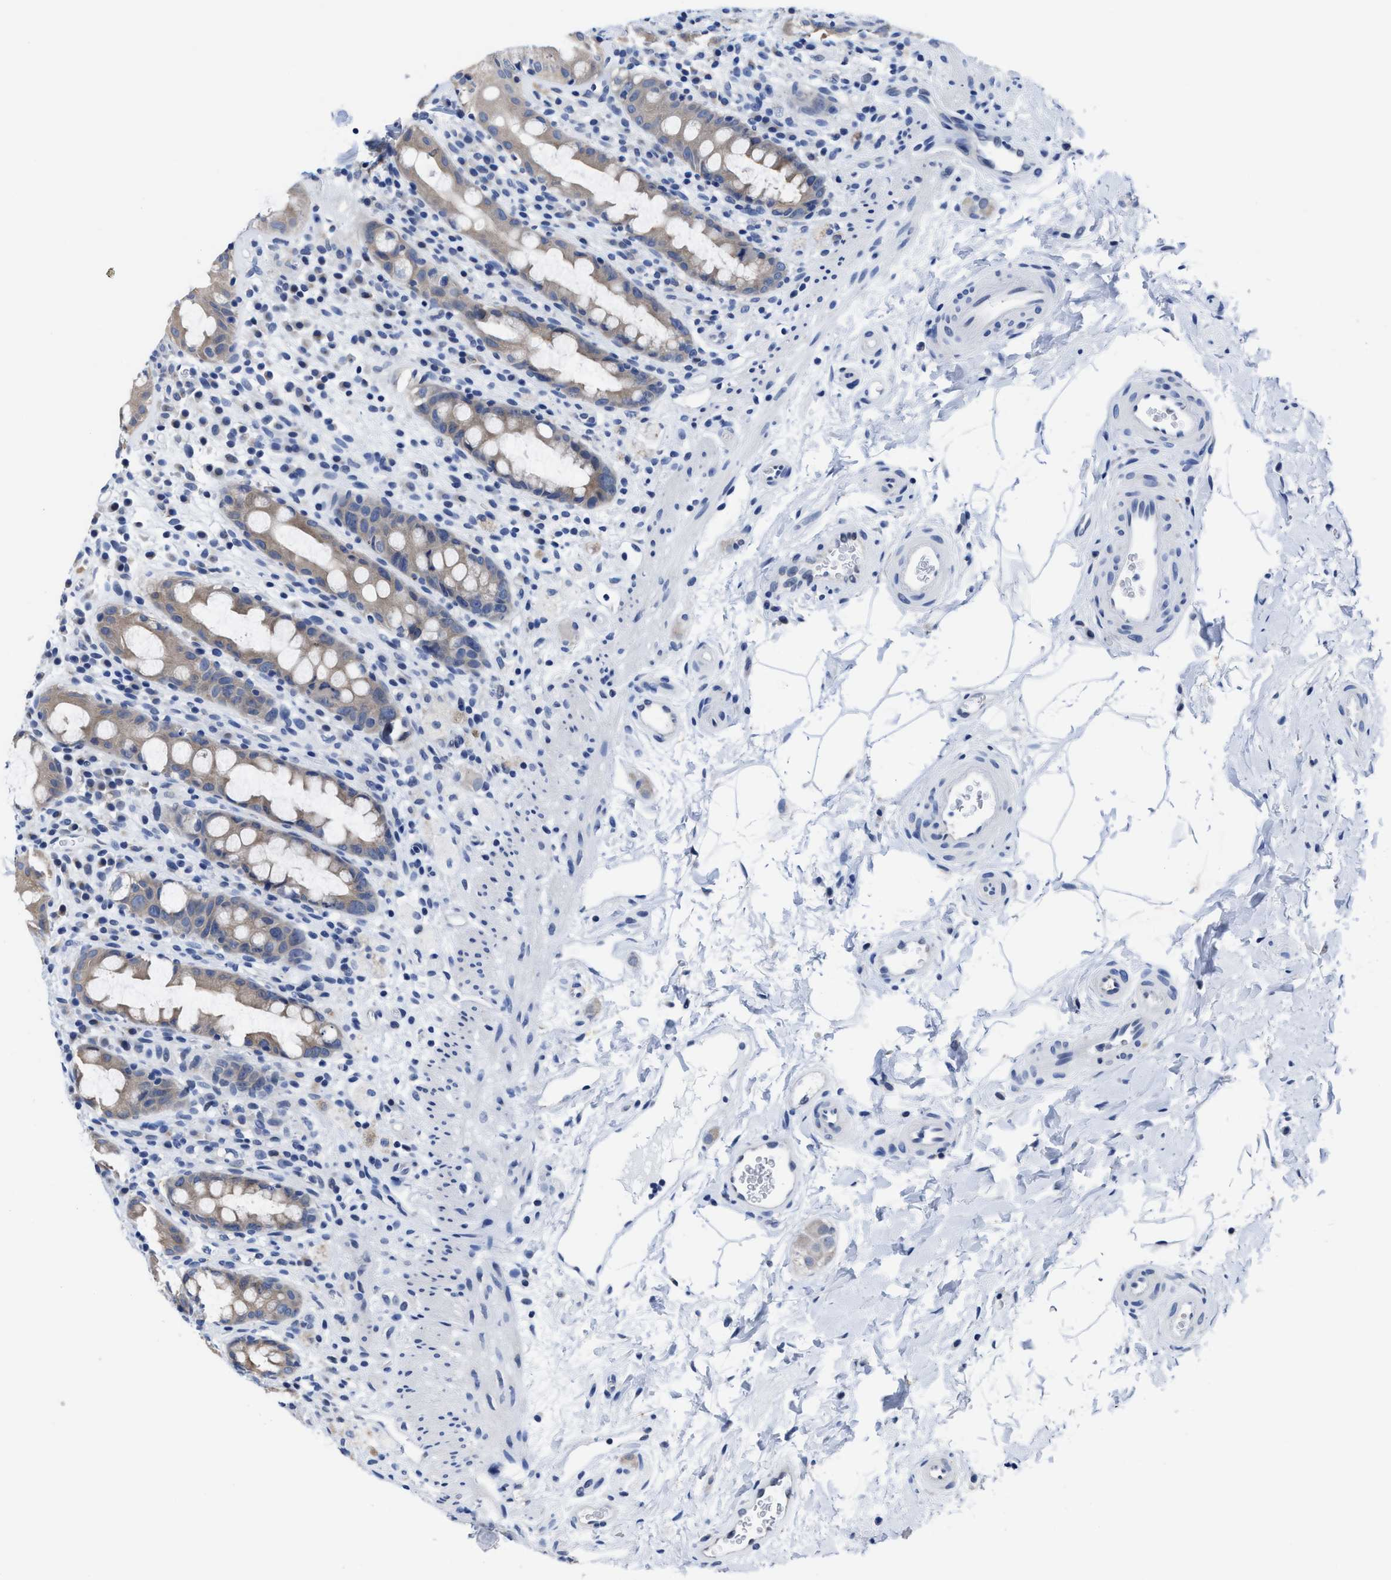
{"staining": {"intensity": "weak", "quantity": ">75%", "location": "cytoplasmic/membranous"}, "tissue": "rectum", "cell_type": "Glandular cells", "image_type": "normal", "snomed": [{"axis": "morphology", "description": "Normal tissue, NOS"}, {"axis": "topography", "description": "Rectum"}], "caption": "The histopathology image demonstrates immunohistochemical staining of unremarkable rectum. There is weak cytoplasmic/membranous expression is identified in about >75% of glandular cells.", "gene": "HOOK1", "patient": {"sex": "male", "age": 44}}